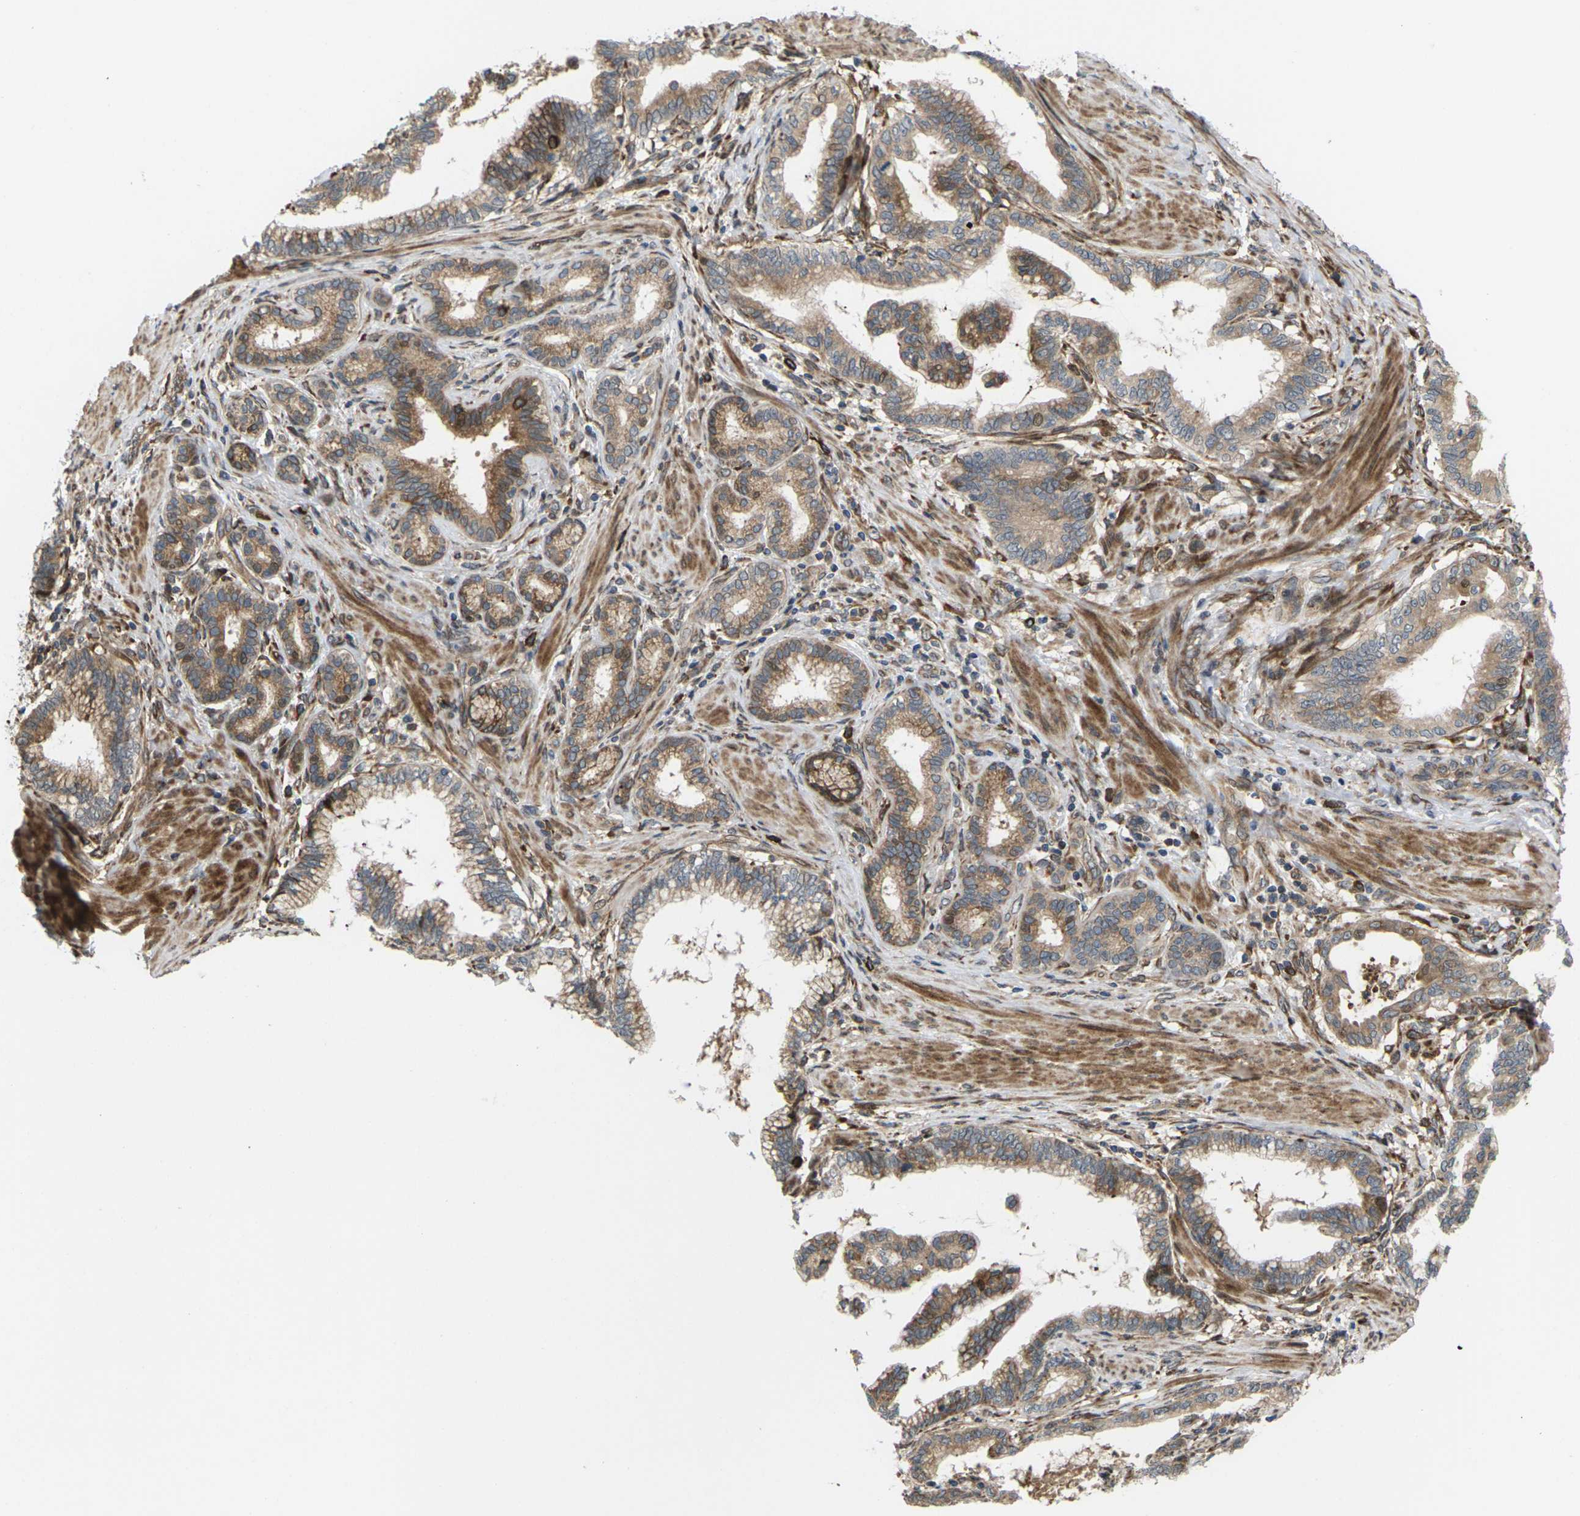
{"staining": {"intensity": "moderate", "quantity": ">75%", "location": "cytoplasmic/membranous"}, "tissue": "pancreatic cancer", "cell_type": "Tumor cells", "image_type": "cancer", "snomed": [{"axis": "morphology", "description": "Adenocarcinoma, NOS"}, {"axis": "topography", "description": "Pancreas"}], "caption": "The micrograph exhibits a brown stain indicating the presence of a protein in the cytoplasmic/membranous of tumor cells in pancreatic adenocarcinoma. Using DAB (brown) and hematoxylin (blue) stains, captured at high magnification using brightfield microscopy.", "gene": "ROBO1", "patient": {"sex": "female", "age": 64}}